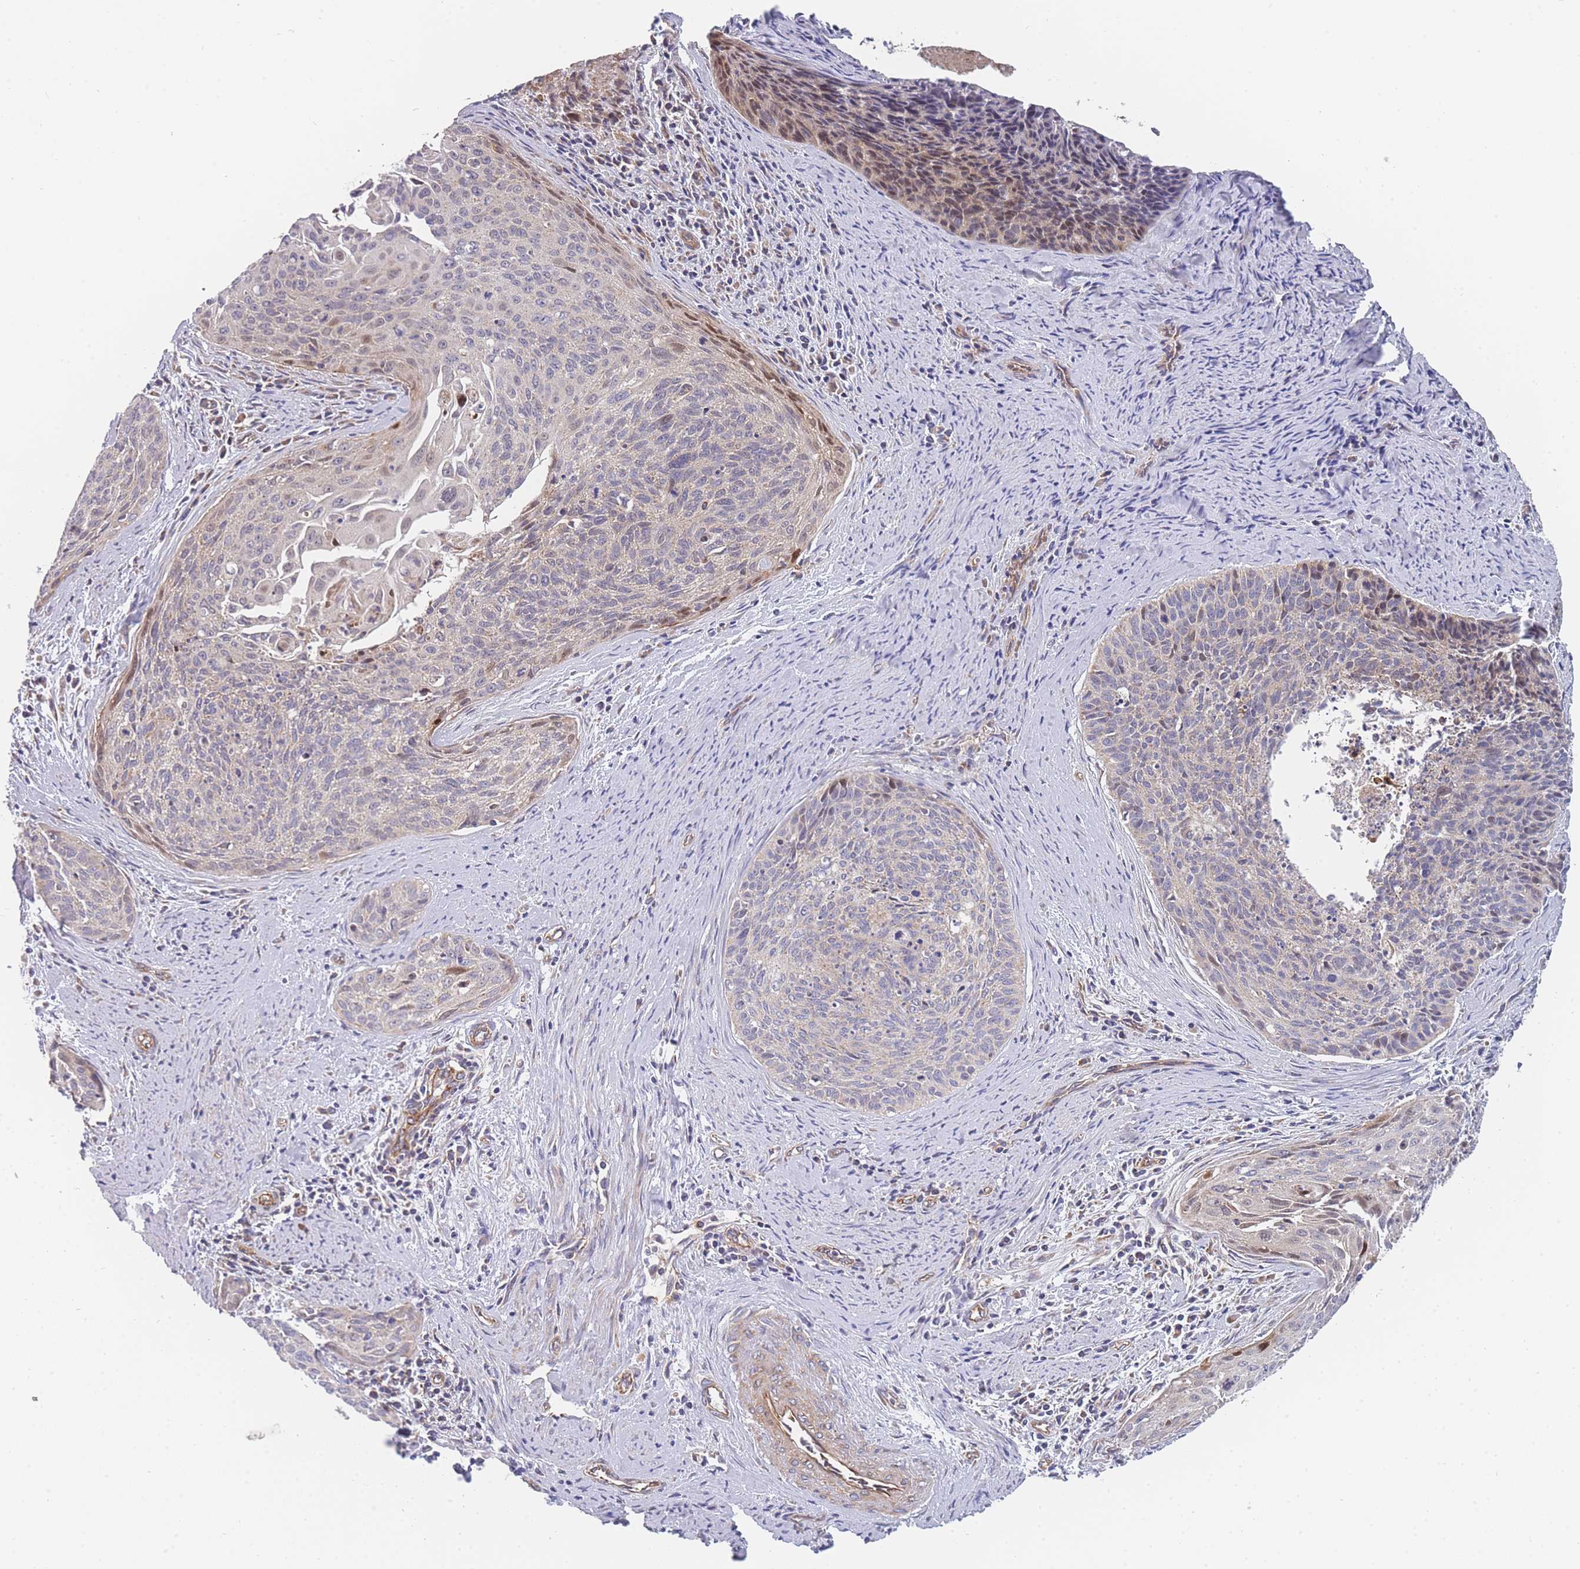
{"staining": {"intensity": "moderate", "quantity": "<25%", "location": "nuclear"}, "tissue": "cervical cancer", "cell_type": "Tumor cells", "image_type": "cancer", "snomed": [{"axis": "morphology", "description": "Squamous cell carcinoma, NOS"}, {"axis": "topography", "description": "Cervix"}], "caption": "Cervical cancer (squamous cell carcinoma) tissue displays moderate nuclear positivity in about <25% of tumor cells", "gene": "MTRES1", "patient": {"sex": "female", "age": 55}}